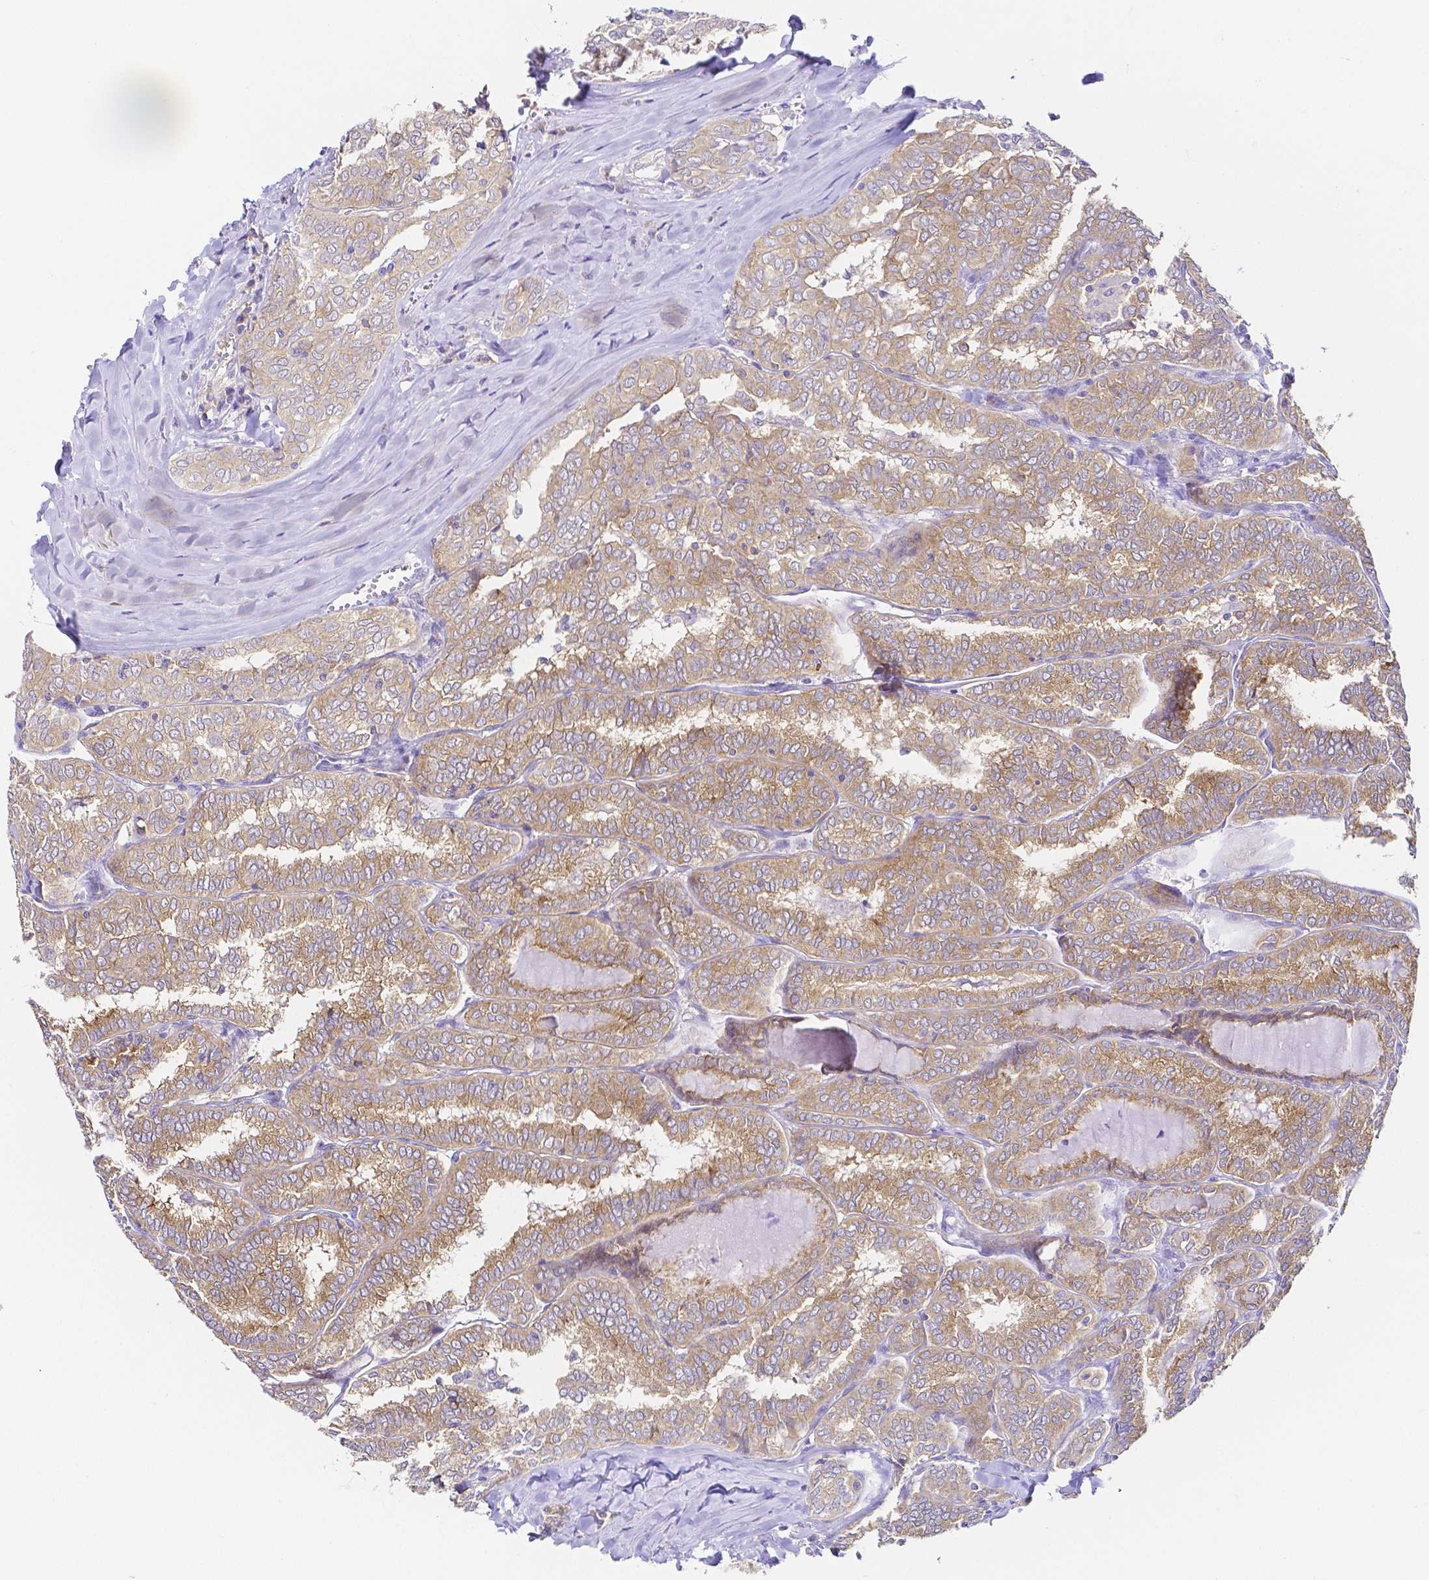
{"staining": {"intensity": "weak", "quantity": ">75%", "location": "cytoplasmic/membranous"}, "tissue": "thyroid cancer", "cell_type": "Tumor cells", "image_type": "cancer", "snomed": [{"axis": "morphology", "description": "Papillary adenocarcinoma, NOS"}, {"axis": "topography", "description": "Thyroid gland"}], "caption": "Papillary adenocarcinoma (thyroid) stained for a protein (brown) displays weak cytoplasmic/membranous positive staining in about >75% of tumor cells.", "gene": "PKP3", "patient": {"sex": "female", "age": 30}}